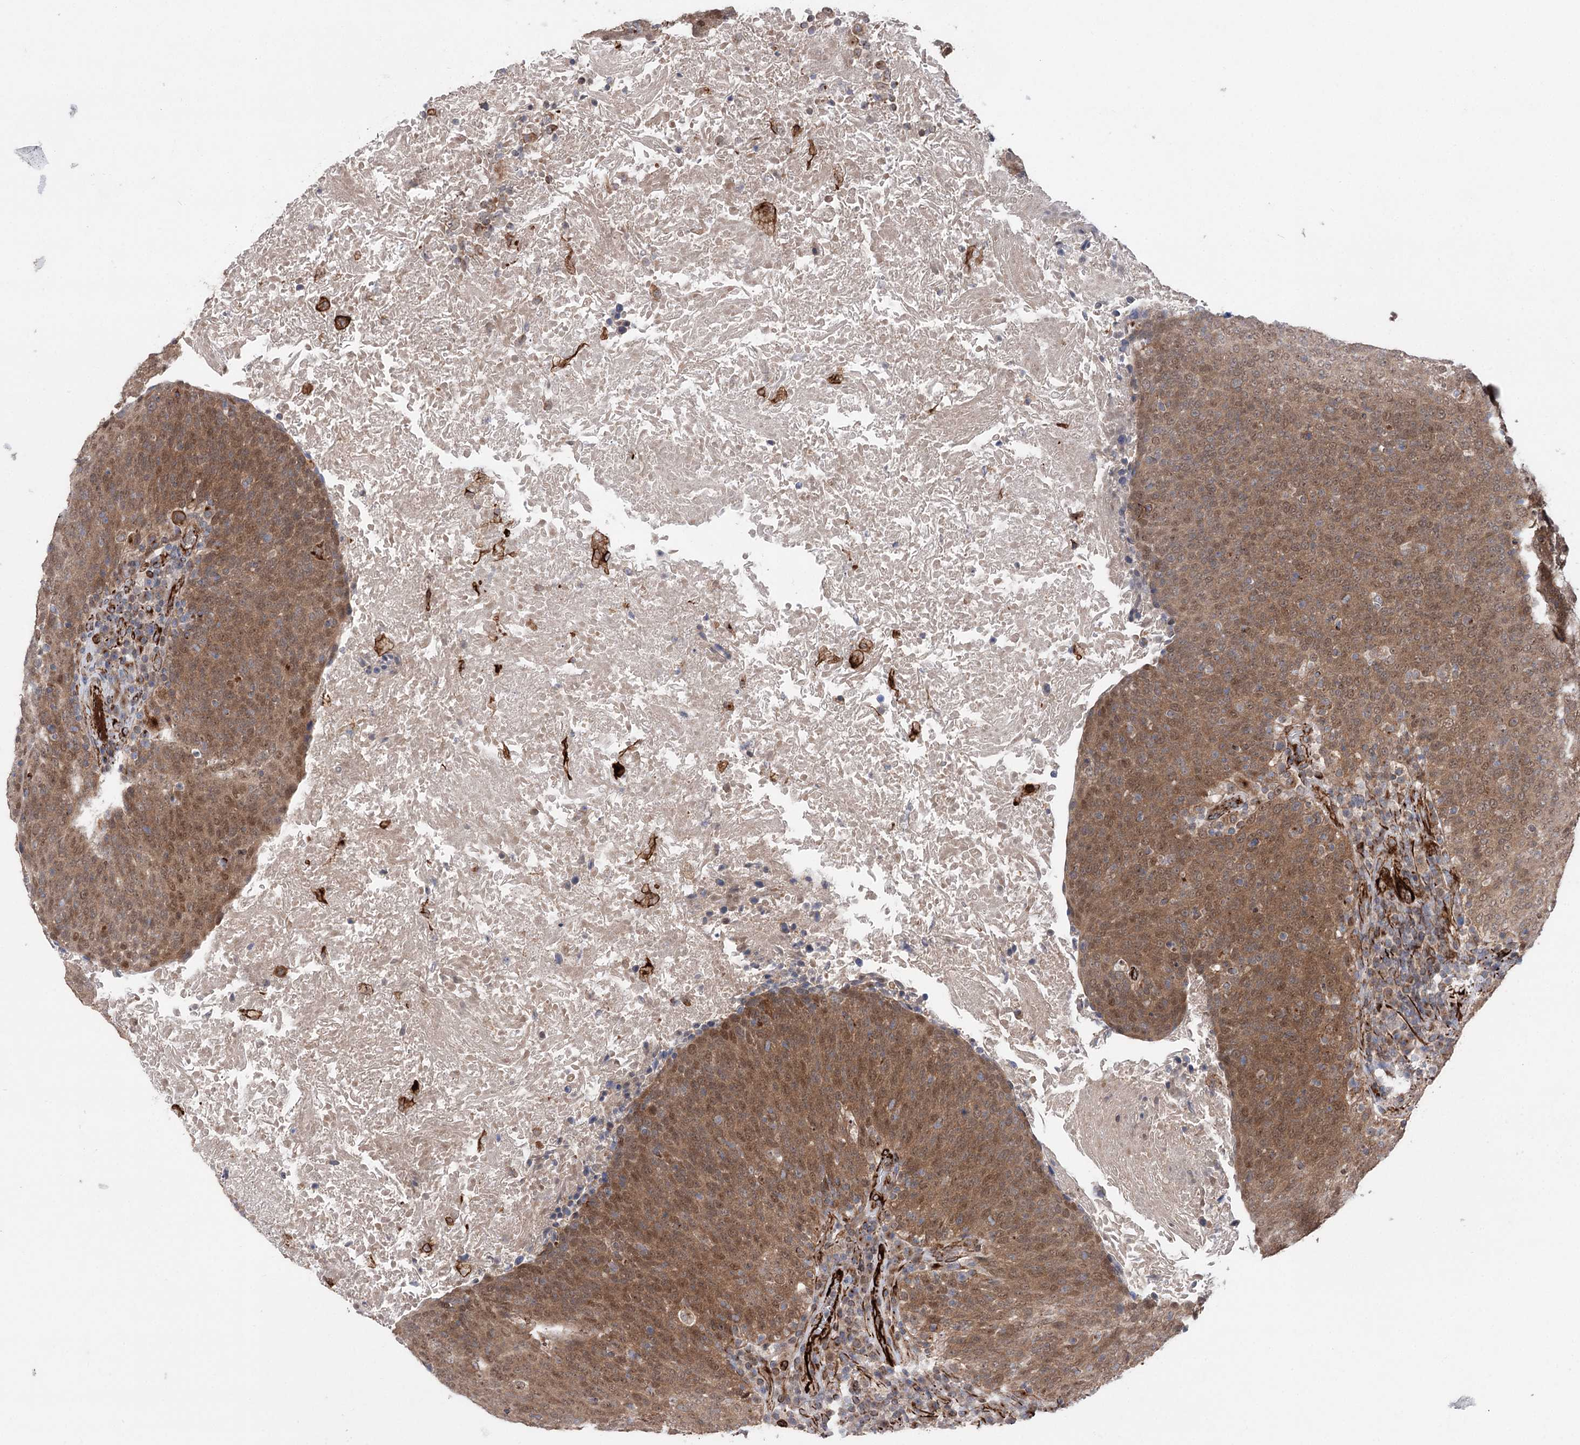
{"staining": {"intensity": "moderate", "quantity": ">75%", "location": "cytoplasmic/membranous,nuclear"}, "tissue": "head and neck cancer", "cell_type": "Tumor cells", "image_type": "cancer", "snomed": [{"axis": "morphology", "description": "Squamous cell carcinoma, NOS"}, {"axis": "morphology", "description": "Squamous cell carcinoma, metastatic, NOS"}, {"axis": "topography", "description": "Lymph node"}, {"axis": "topography", "description": "Head-Neck"}], "caption": "The photomicrograph reveals a brown stain indicating the presence of a protein in the cytoplasmic/membranous and nuclear of tumor cells in head and neck metastatic squamous cell carcinoma. The protein is shown in brown color, while the nuclei are stained blue.", "gene": "MIB1", "patient": {"sex": "male", "age": 62}}